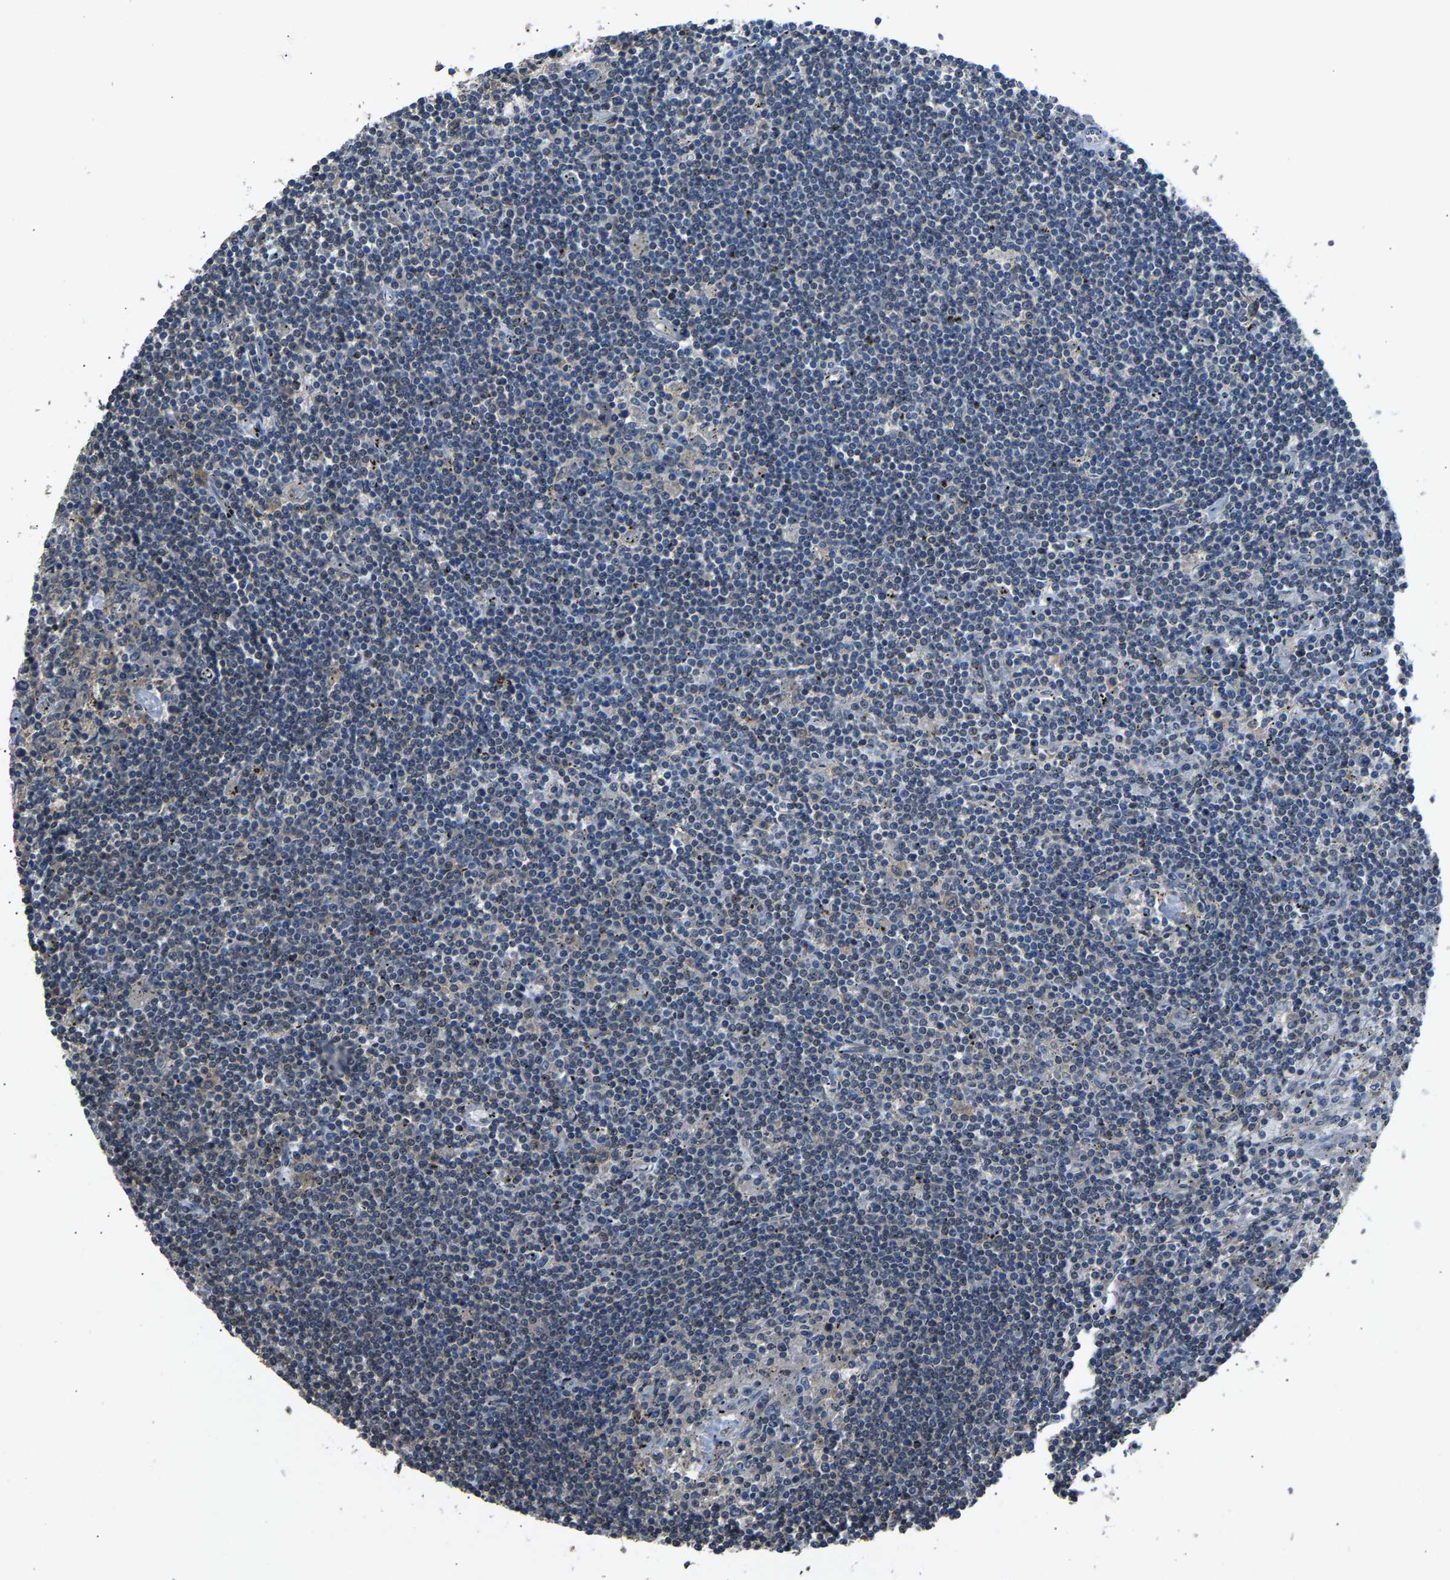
{"staining": {"intensity": "weak", "quantity": "<25%", "location": "cytoplasmic/membranous"}, "tissue": "lymphoma", "cell_type": "Tumor cells", "image_type": "cancer", "snomed": [{"axis": "morphology", "description": "Malignant lymphoma, non-Hodgkin's type, Low grade"}, {"axis": "topography", "description": "Spleen"}], "caption": "Immunohistochemistry photomicrograph of neoplastic tissue: human low-grade malignant lymphoma, non-Hodgkin's type stained with DAB (3,3'-diaminobenzidine) shows no significant protein expression in tumor cells.", "gene": "ABCC9", "patient": {"sex": "male", "age": 76}}